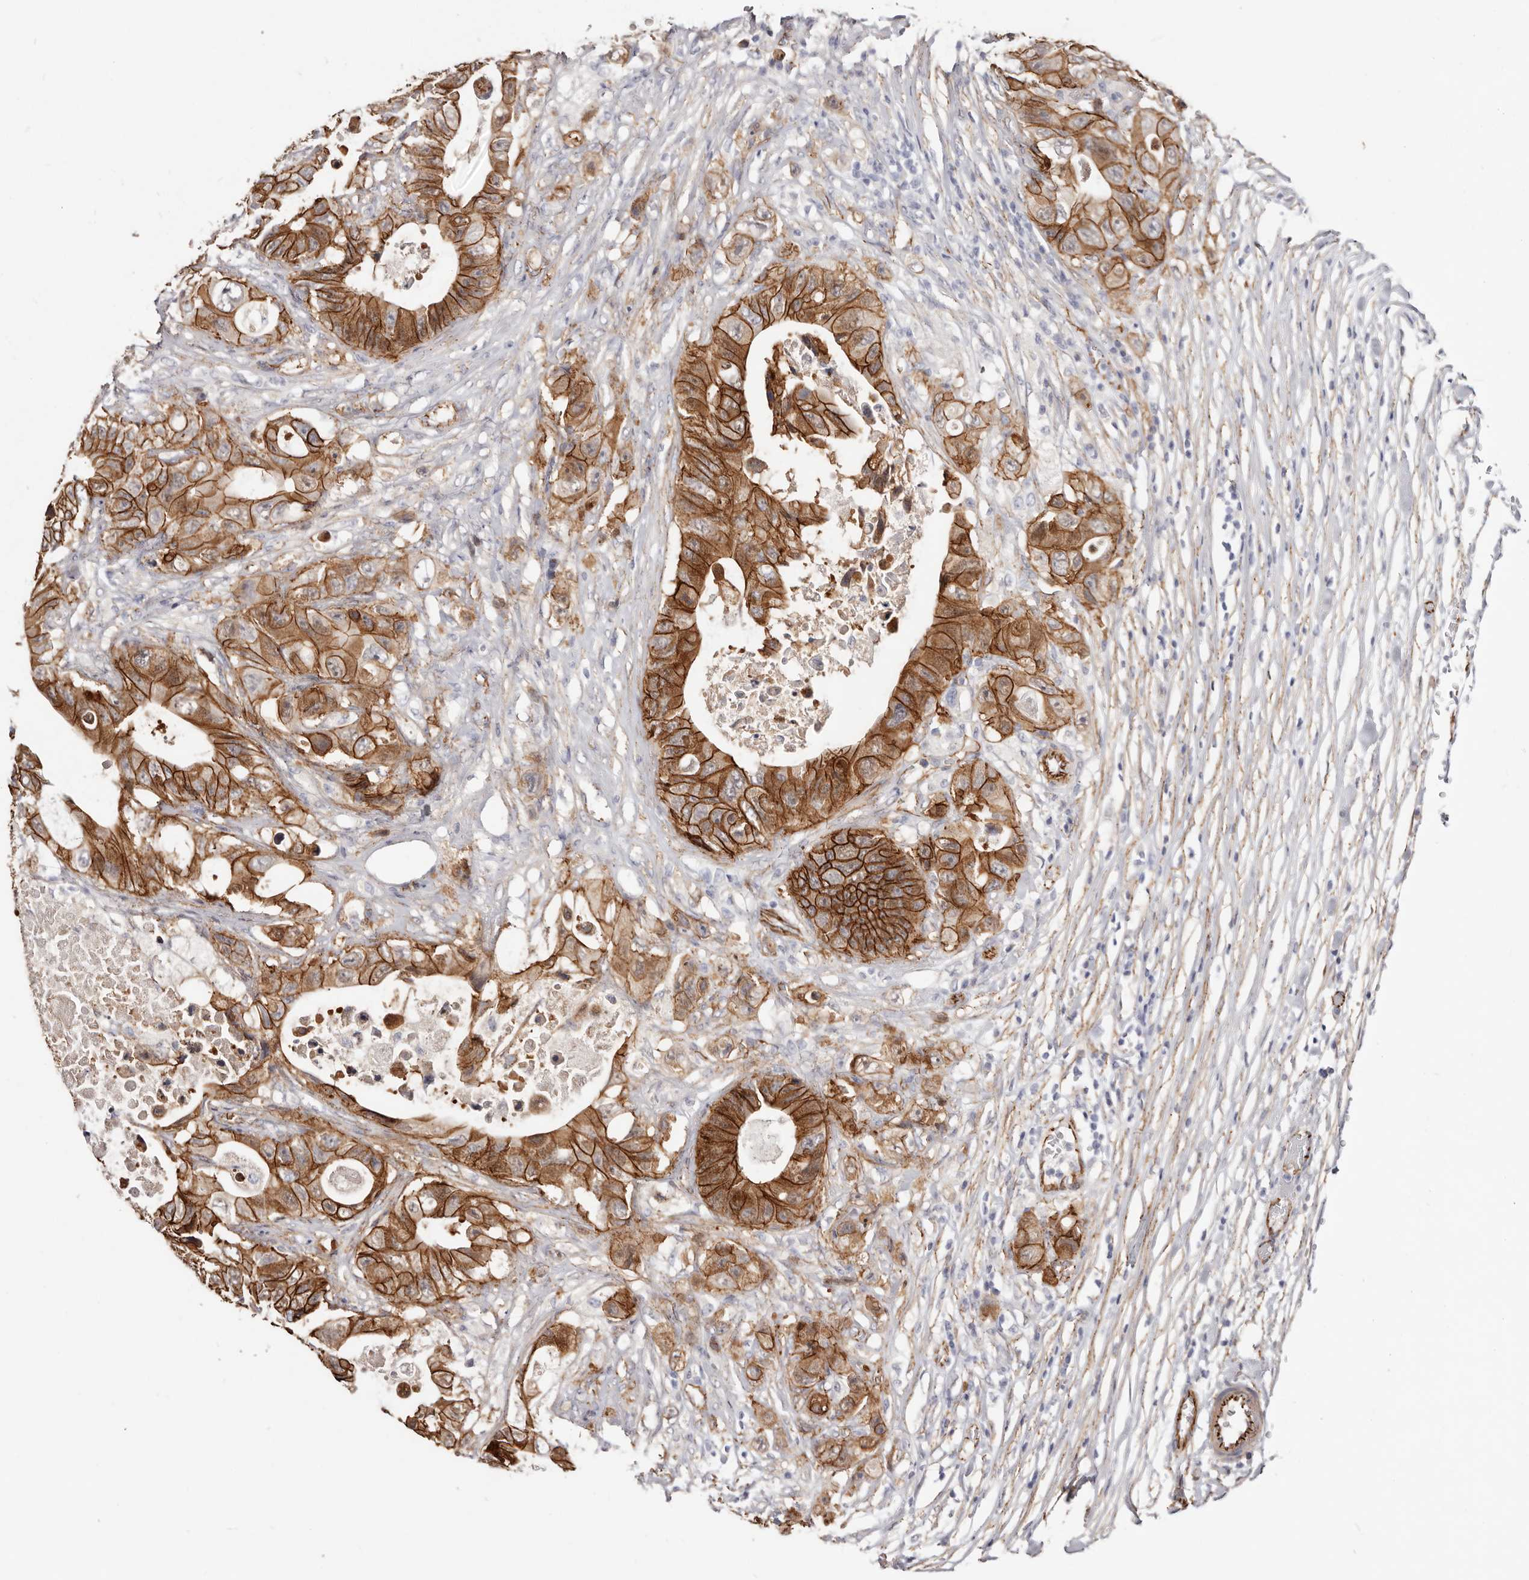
{"staining": {"intensity": "strong", "quantity": ">75%", "location": "cytoplasmic/membranous"}, "tissue": "colorectal cancer", "cell_type": "Tumor cells", "image_type": "cancer", "snomed": [{"axis": "morphology", "description": "Adenocarcinoma, NOS"}, {"axis": "topography", "description": "Colon"}], "caption": "An image of human colorectal cancer stained for a protein demonstrates strong cytoplasmic/membranous brown staining in tumor cells. The protein of interest is stained brown, and the nuclei are stained in blue (DAB (3,3'-diaminobenzidine) IHC with brightfield microscopy, high magnification).", "gene": "CTNNB1", "patient": {"sex": "female", "age": 46}}